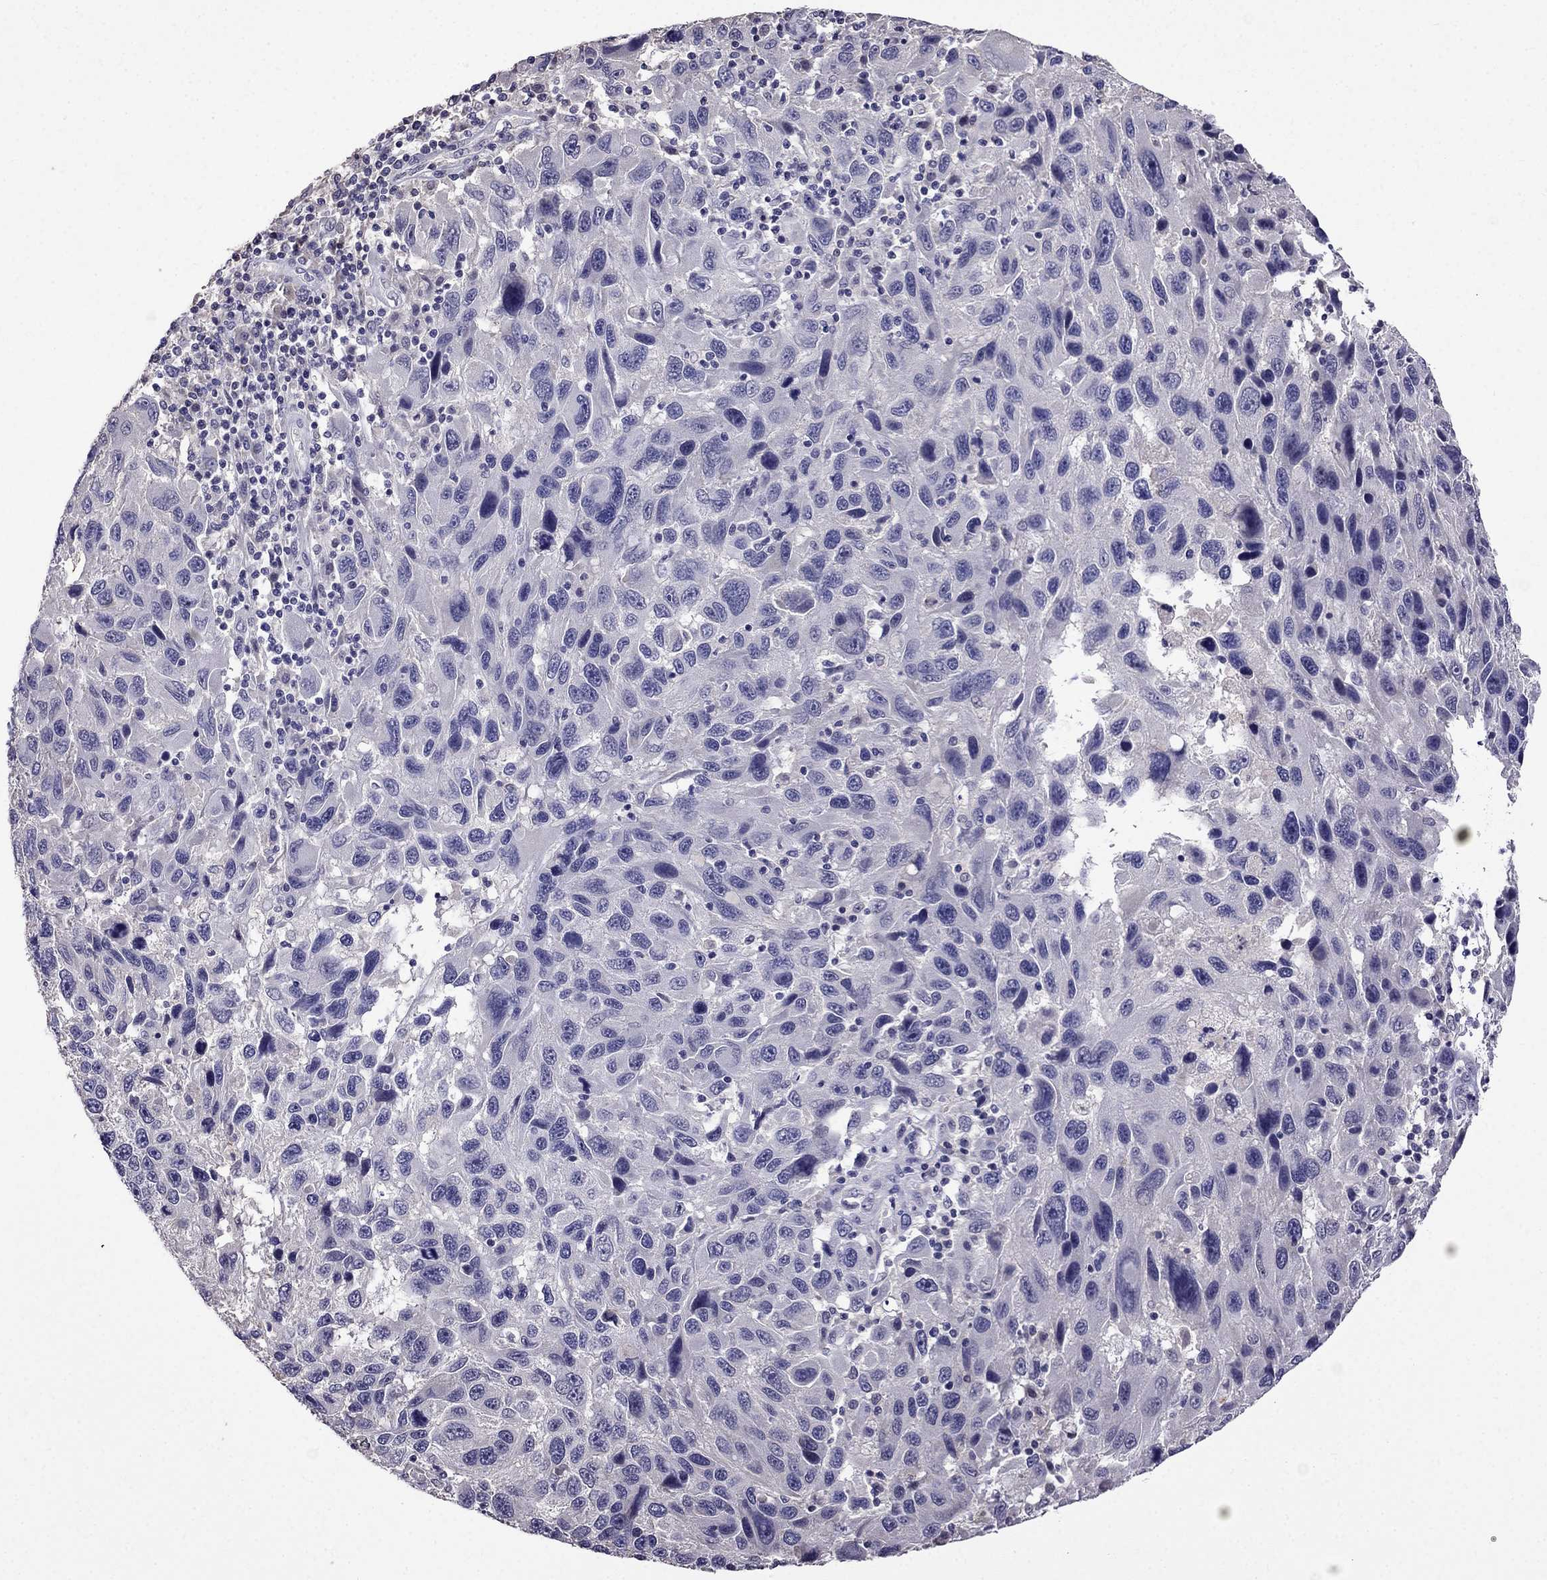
{"staining": {"intensity": "negative", "quantity": "none", "location": "none"}, "tissue": "melanoma", "cell_type": "Tumor cells", "image_type": "cancer", "snomed": [{"axis": "morphology", "description": "Malignant melanoma, NOS"}, {"axis": "topography", "description": "Skin"}], "caption": "IHC photomicrograph of human melanoma stained for a protein (brown), which exhibits no positivity in tumor cells. (DAB (3,3'-diaminobenzidine) IHC with hematoxylin counter stain).", "gene": "AQP9", "patient": {"sex": "male", "age": 53}}